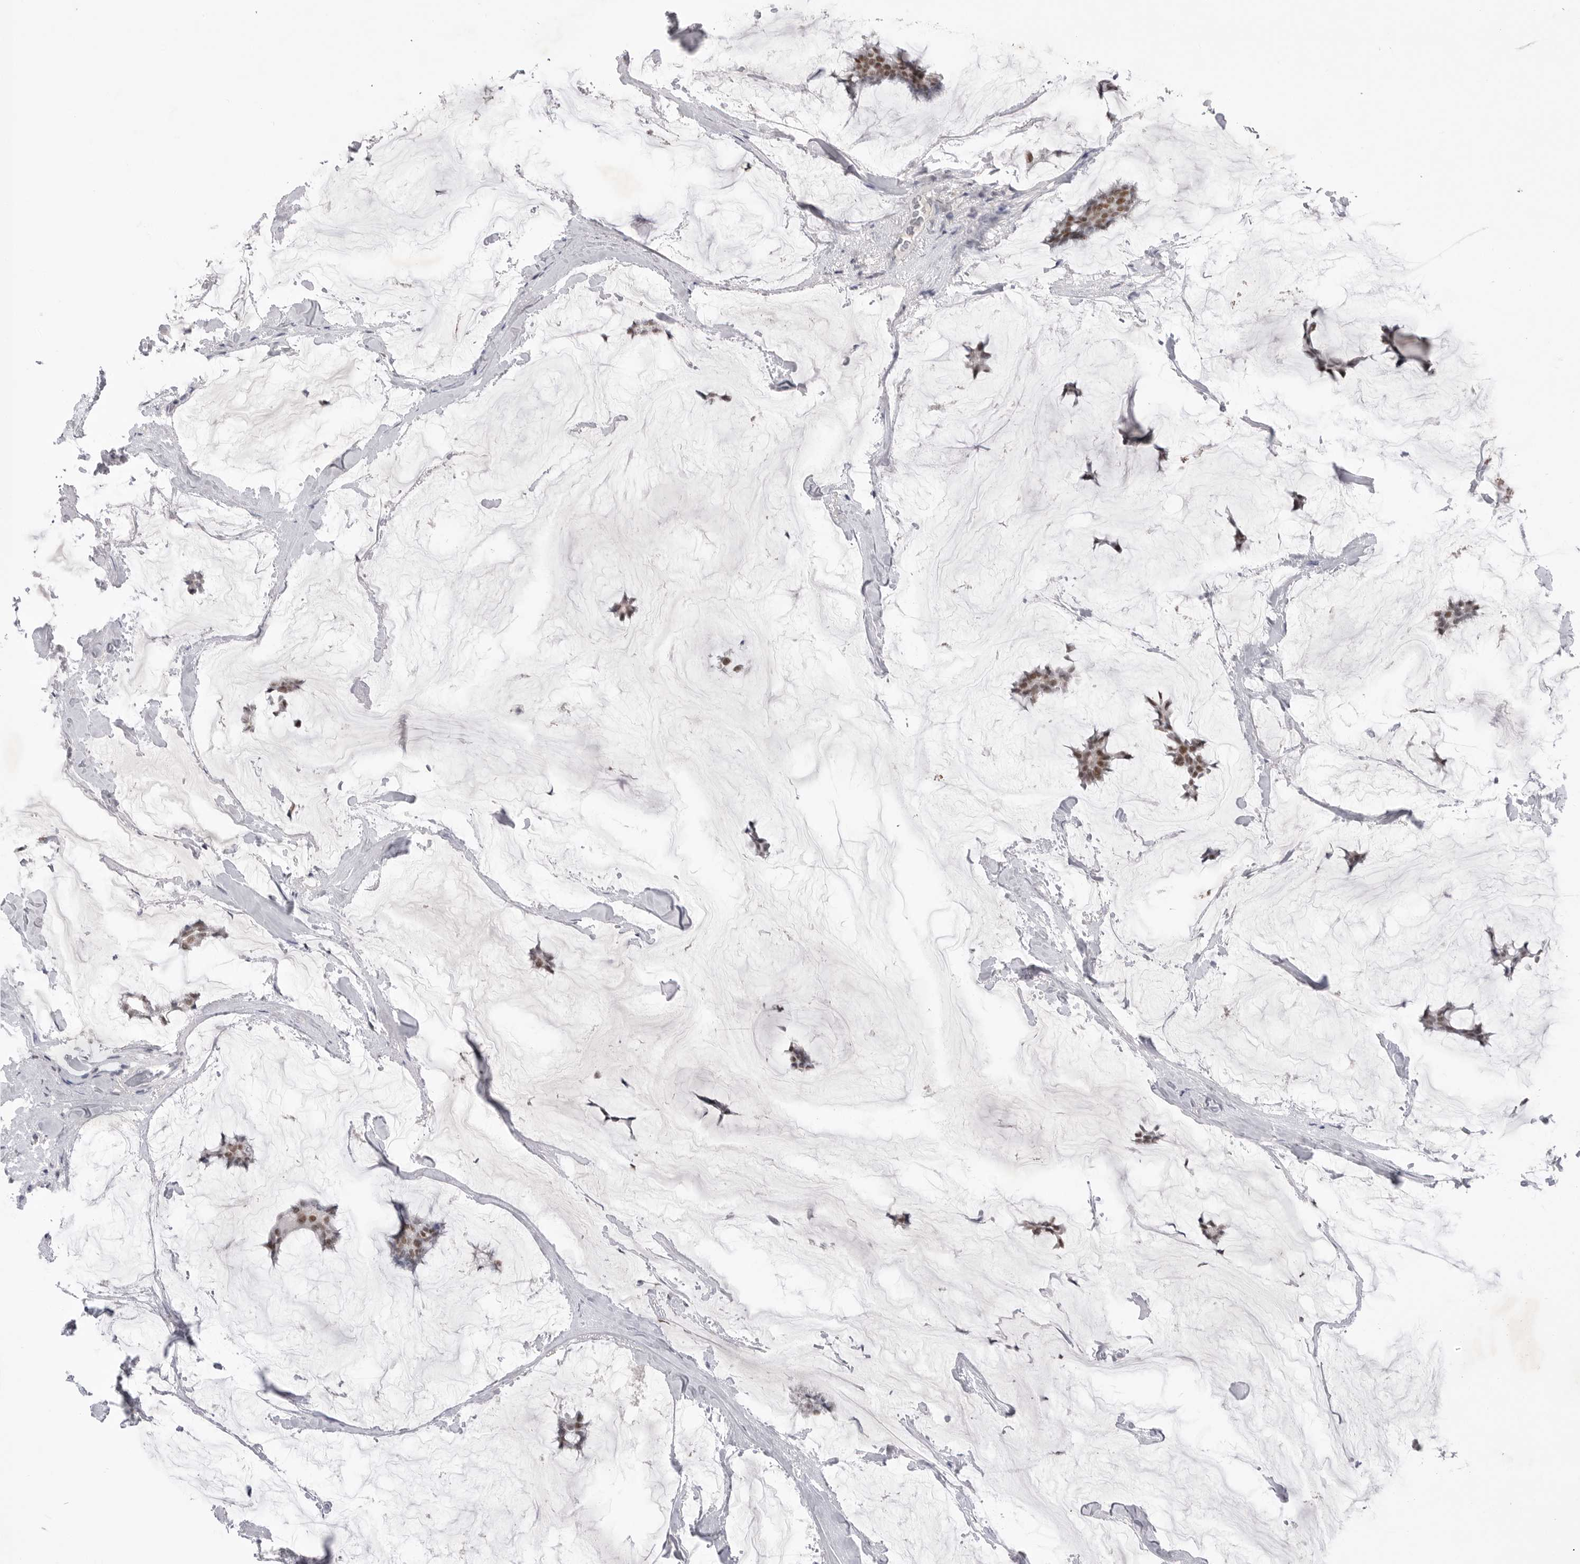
{"staining": {"intensity": "moderate", "quantity": ">75%", "location": "nuclear"}, "tissue": "breast cancer", "cell_type": "Tumor cells", "image_type": "cancer", "snomed": [{"axis": "morphology", "description": "Duct carcinoma"}, {"axis": "topography", "description": "Breast"}], "caption": "There is medium levels of moderate nuclear expression in tumor cells of breast cancer, as demonstrated by immunohistochemical staining (brown color).", "gene": "ZBTB7B", "patient": {"sex": "female", "age": 93}}